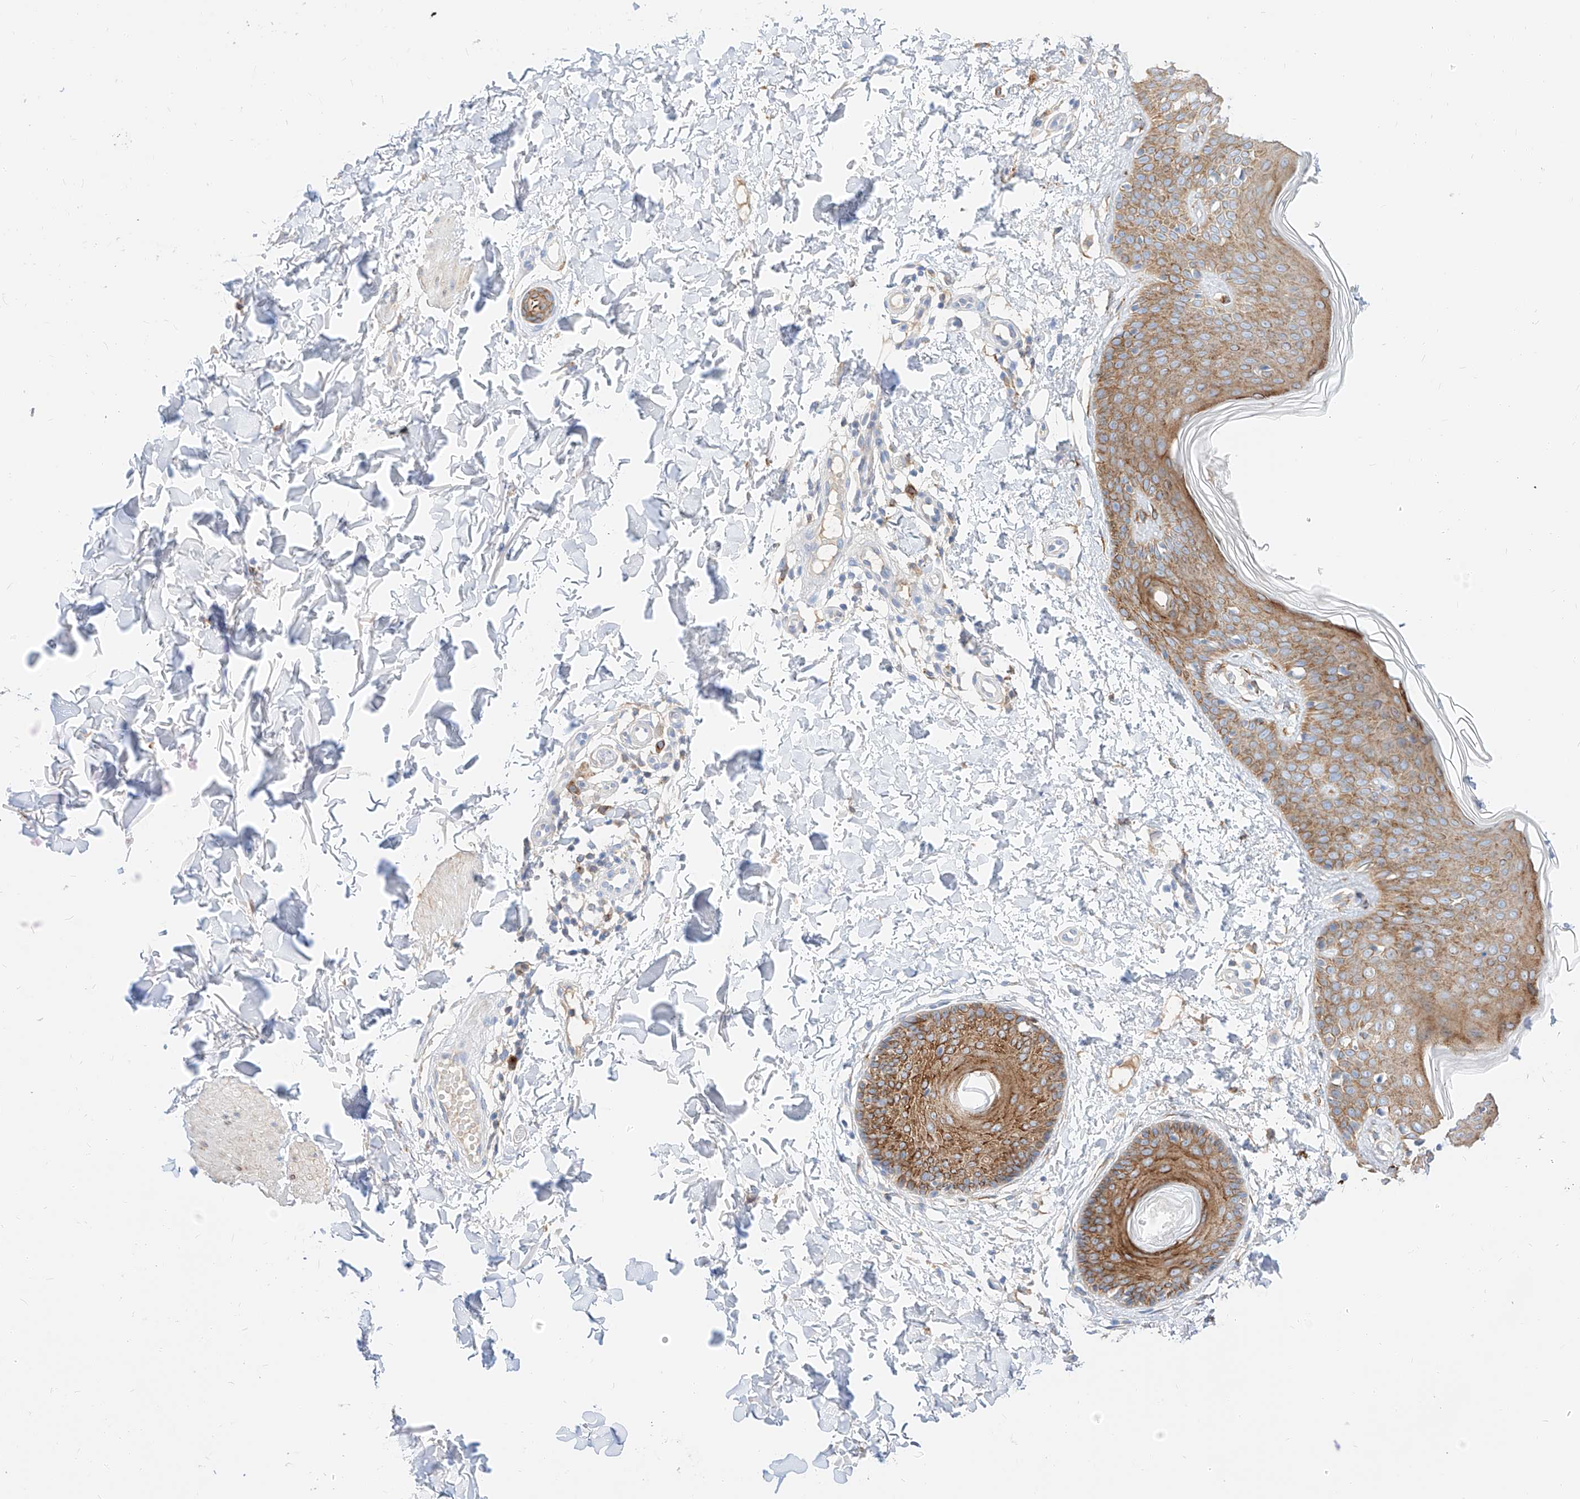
{"staining": {"intensity": "strong", "quantity": ">75%", "location": "cytoplasmic/membranous"}, "tissue": "skin", "cell_type": "Fibroblasts", "image_type": "normal", "snomed": [{"axis": "morphology", "description": "Normal tissue, NOS"}, {"axis": "topography", "description": "Skin"}], "caption": "The photomicrograph reveals staining of benign skin, revealing strong cytoplasmic/membranous protein staining (brown color) within fibroblasts.", "gene": "MAP7", "patient": {"sex": "male", "age": 37}}